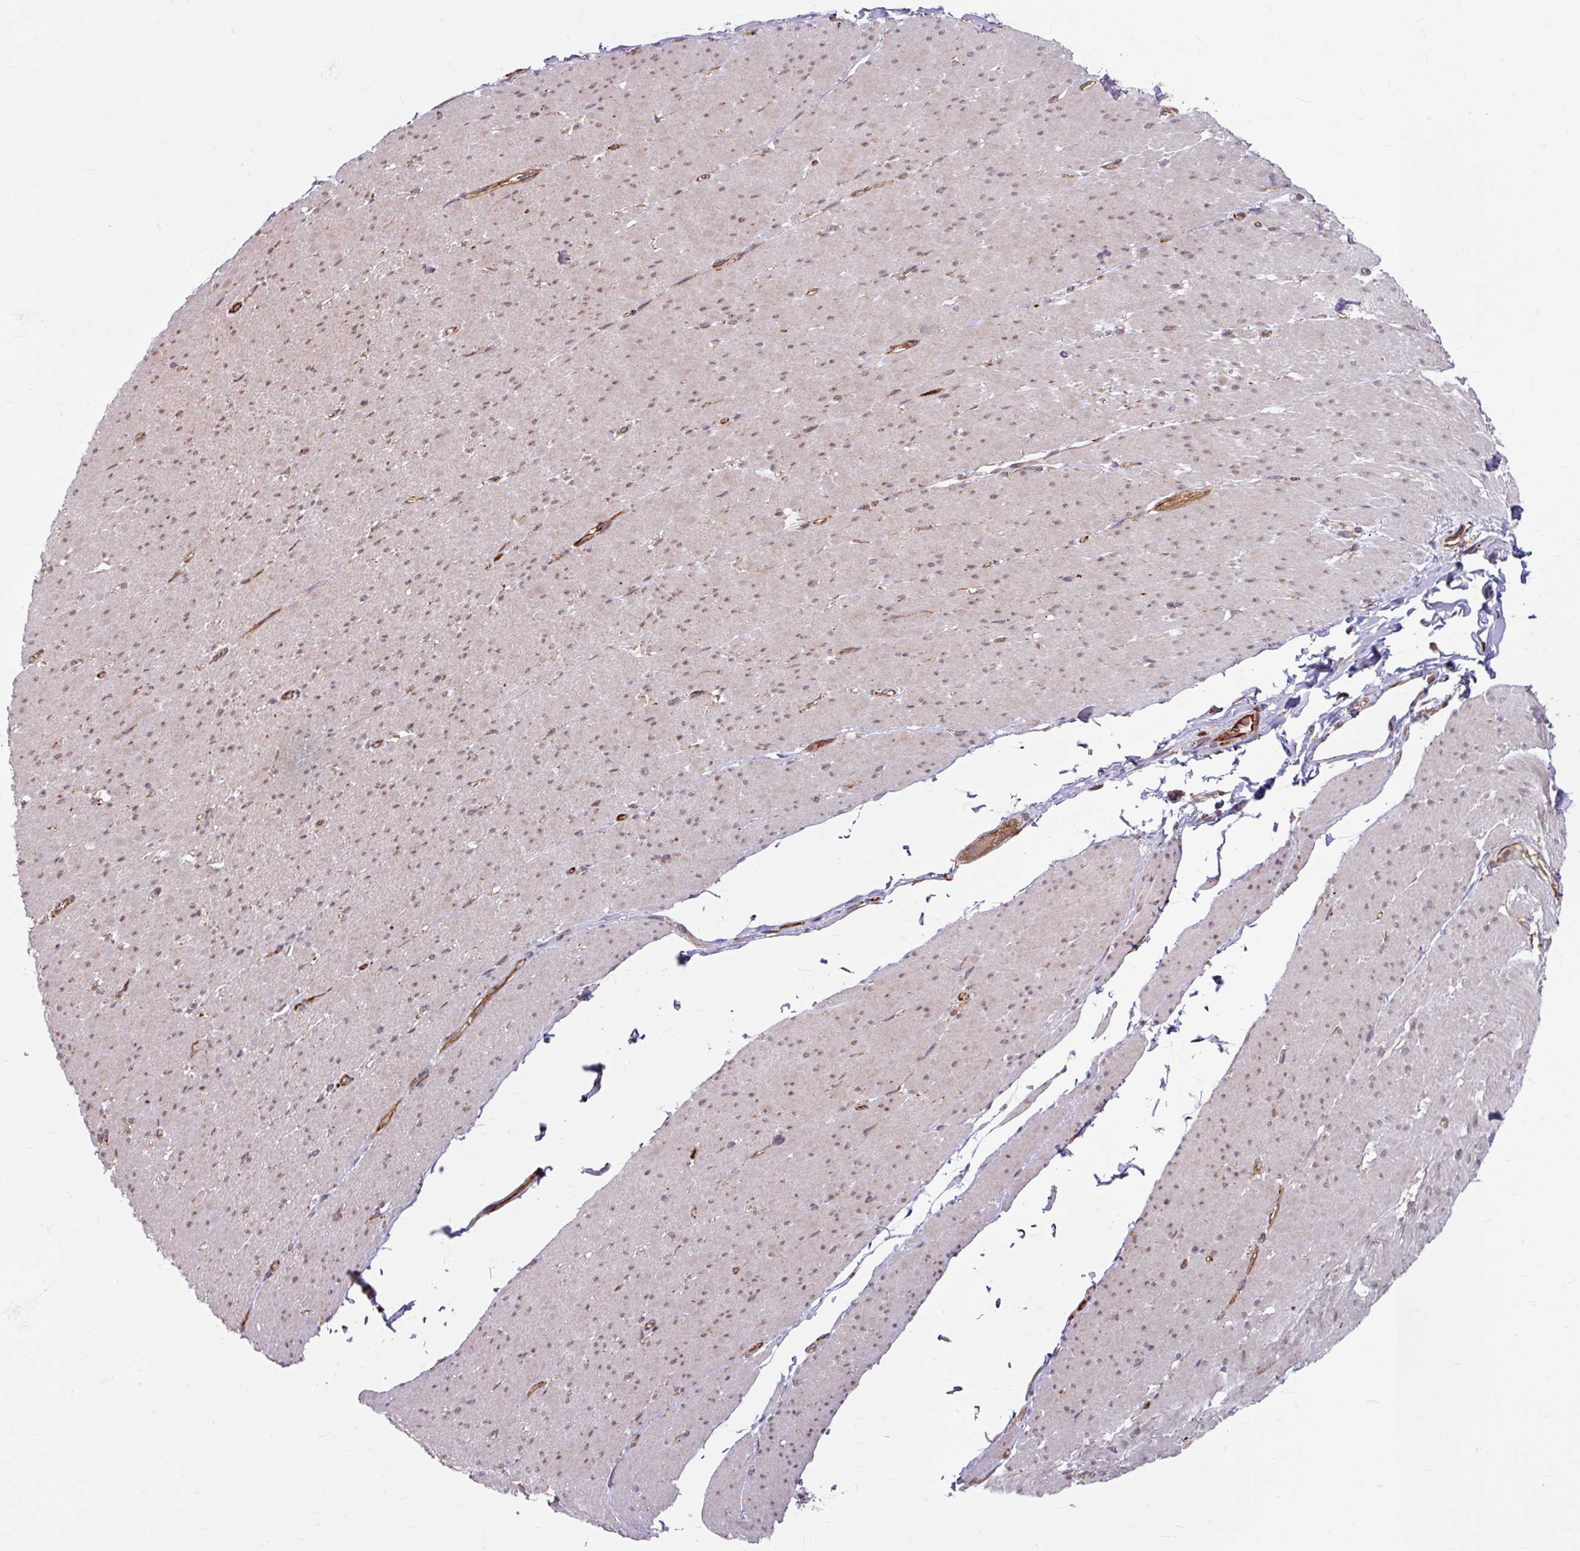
{"staining": {"intensity": "weak", "quantity": "25%-75%", "location": "nuclear"}, "tissue": "smooth muscle", "cell_type": "Smooth muscle cells", "image_type": "normal", "snomed": [{"axis": "morphology", "description": "Normal tissue, NOS"}, {"axis": "topography", "description": "Smooth muscle"}, {"axis": "topography", "description": "Rectum"}], "caption": "Smooth muscle cells exhibit low levels of weak nuclear expression in approximately 25%-75% of cells in unremarkable human smooth muscle. Nuclei are stained in blue.", "gene": "DAAM2", "patient": {"sex": "male", "age": 53}}